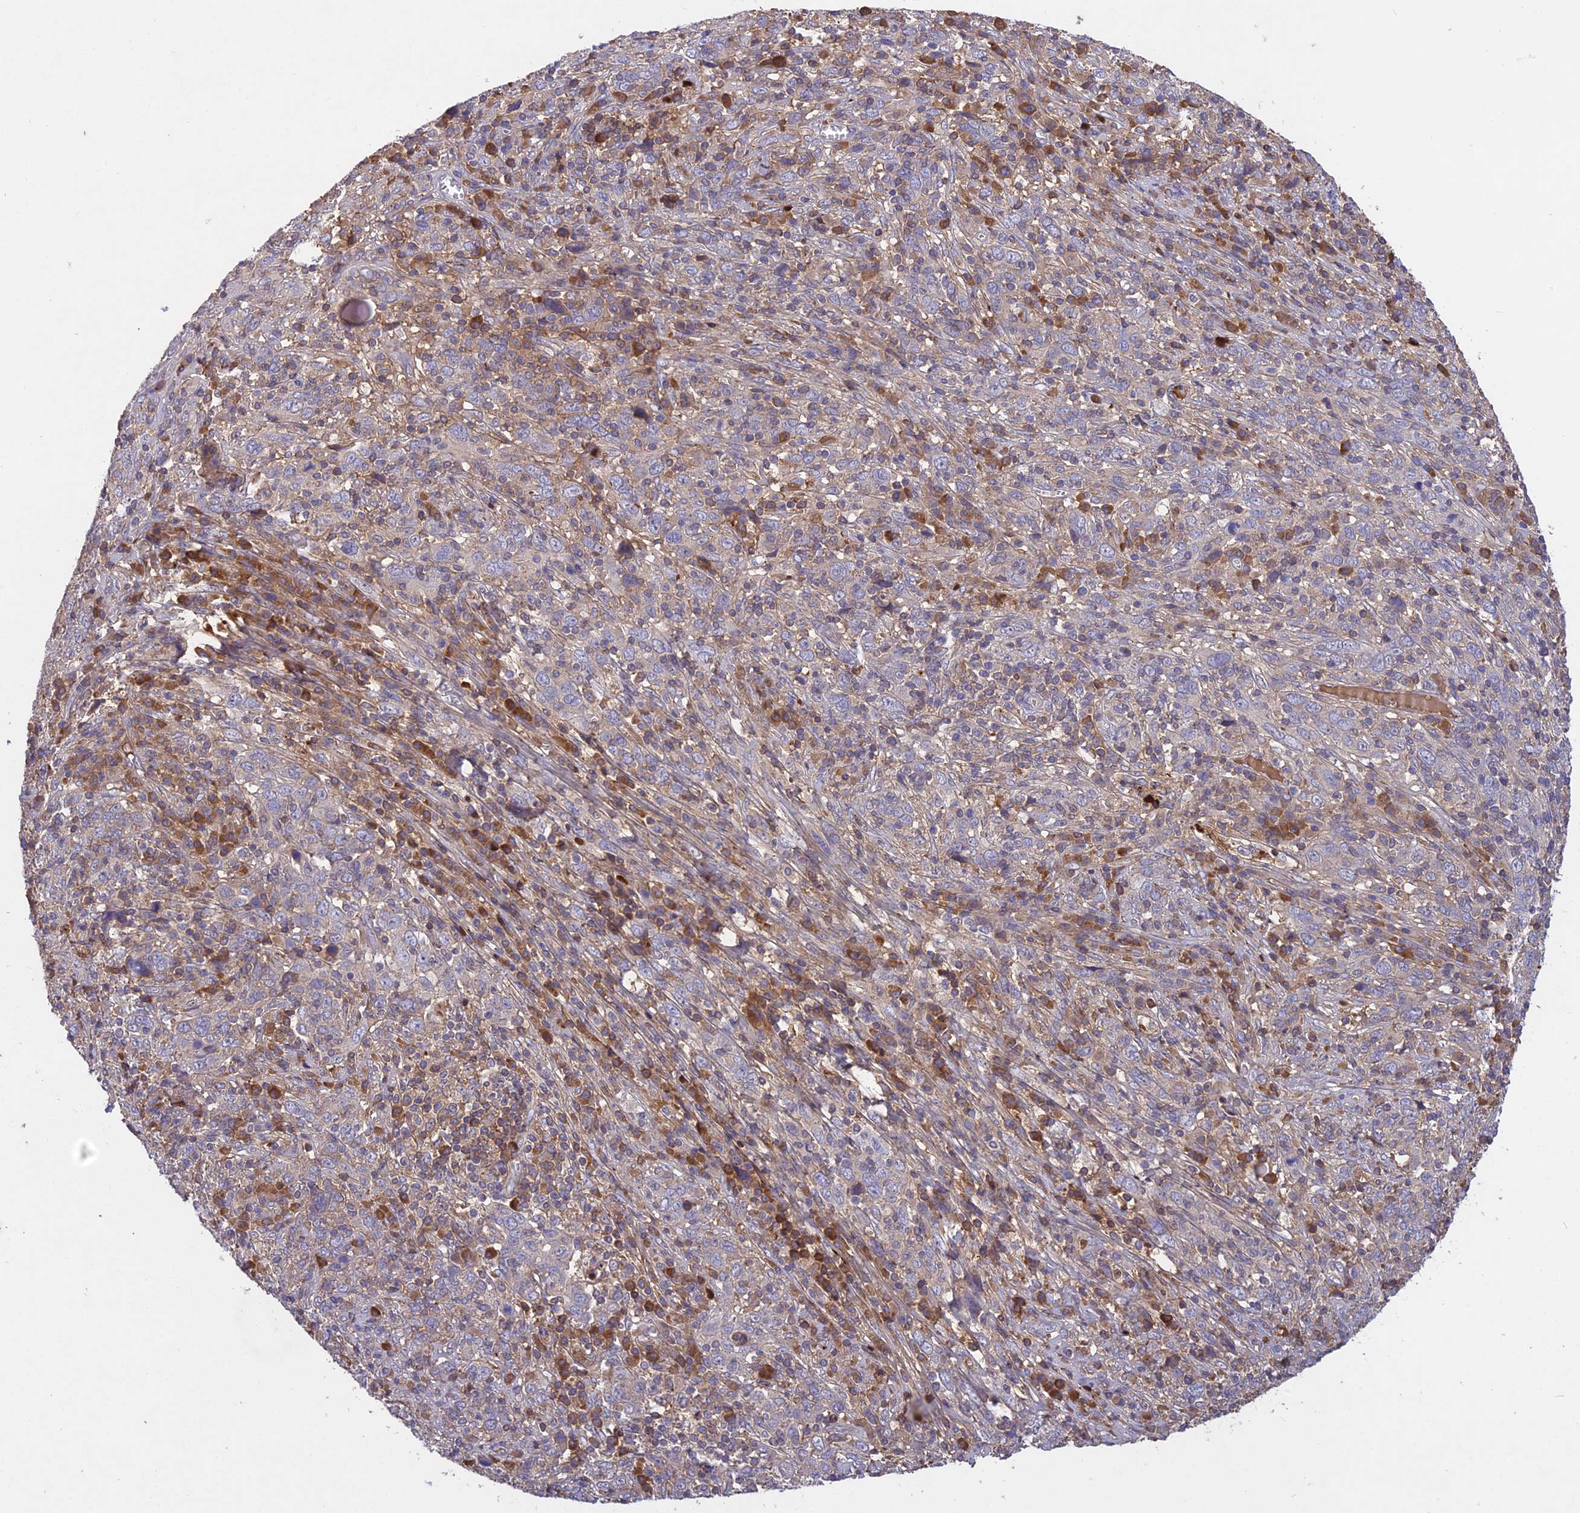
{"staining": {"intensity": "negative", "quantity": "none", "location": "none"}, "tissue": "cervical cancer", "cell_type": "Tumor cells", "image_type": "cancer", "snomed": [{"axis": "morphology", "description": "Squamous cell carcinoma, NOS"}, {"axis": "topography", "description": "Cervix"}], "caption": "Human cervical cancer (squamous cell carcinoma) stained for a protein using immunohistochemistry (IHC) shows no staining in tumor cells.", "gene": "ADO", "patient": {"sex": "female", "age": 46}}